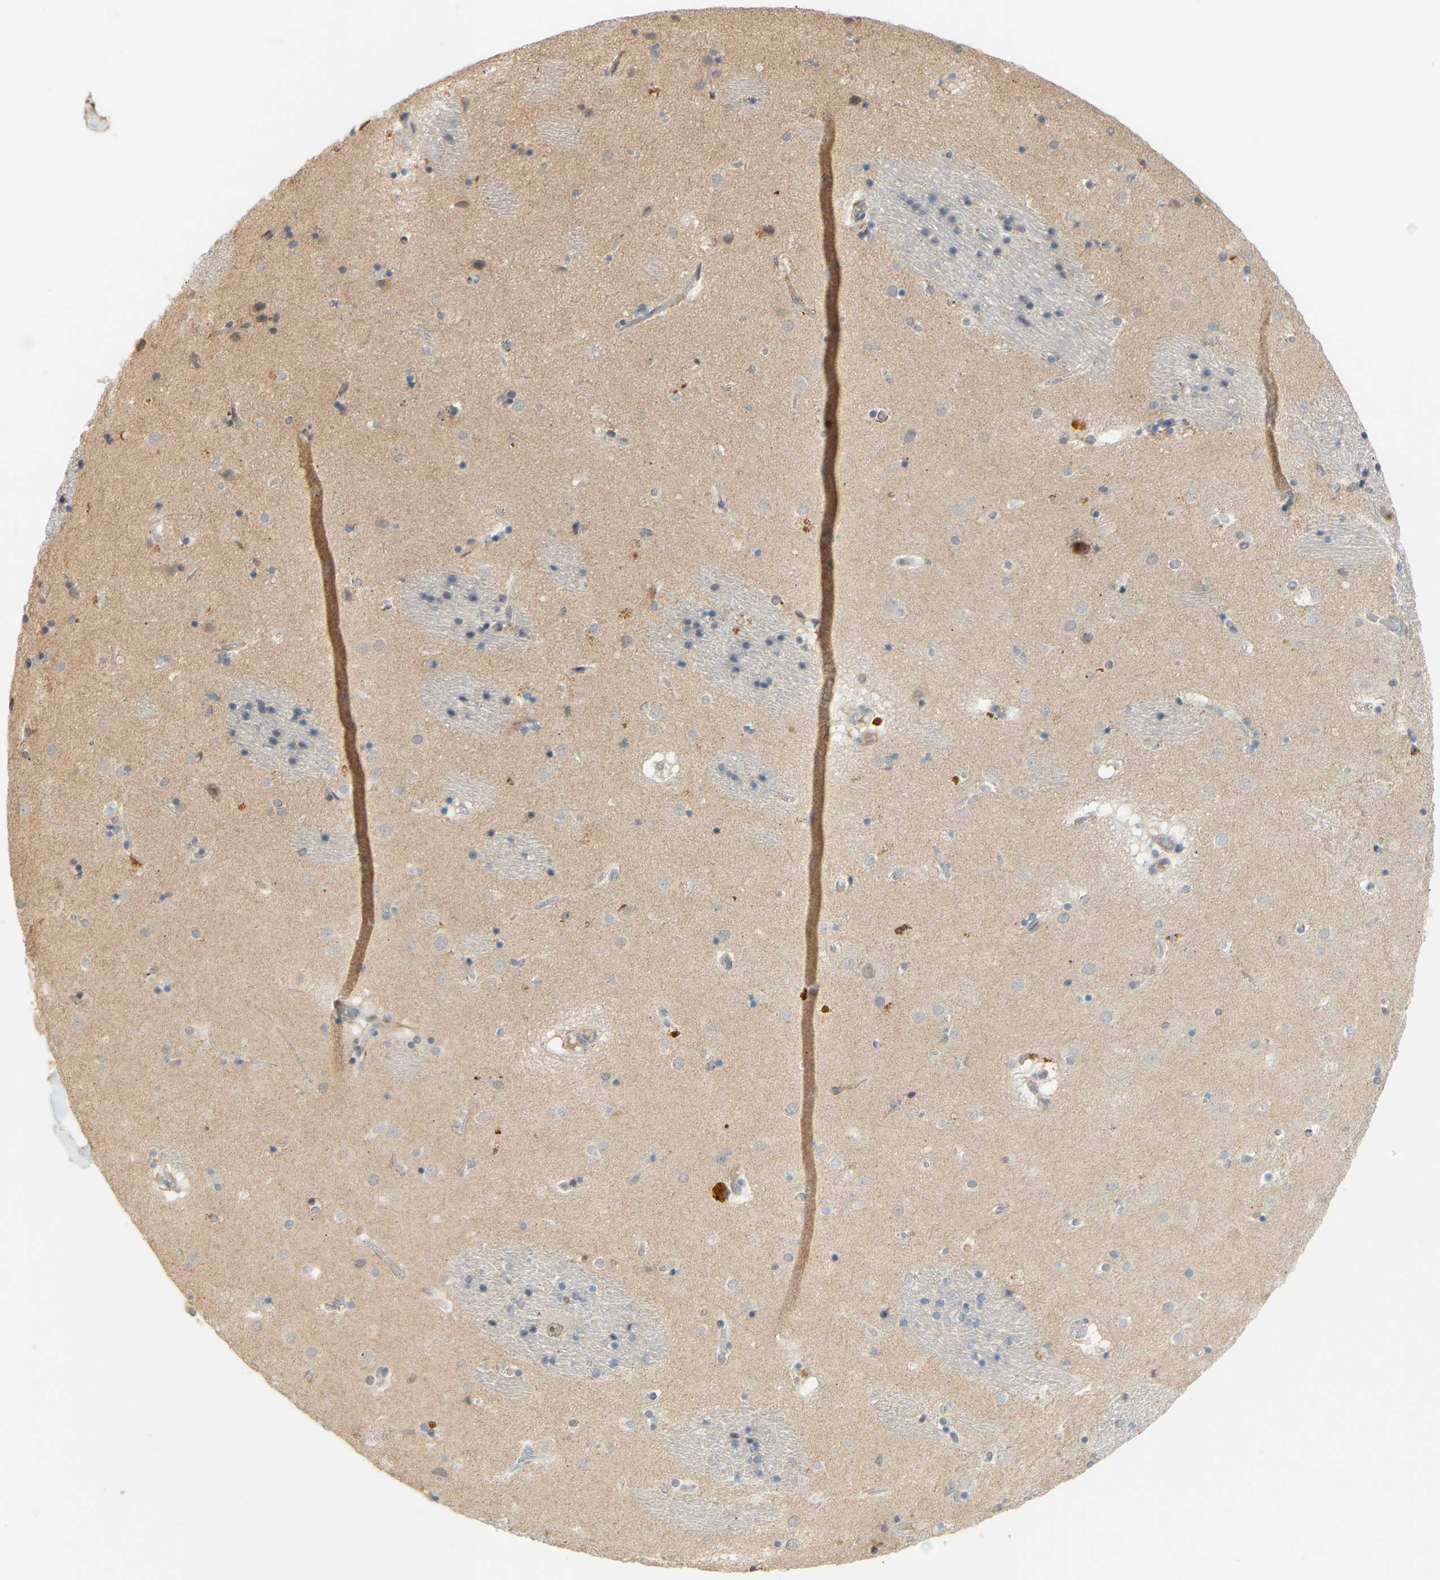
{"staining": {"intensity": "negative", "quantity": "none", "location": "none"}, "tissue": "caudate", "cell_type": "Glial cells", "image_type": "normal", "snomed": [{"axis": "morphology", "description": "Normal tissue, NOS"}, {"axis": "topography", "description": "Lateral ventricle wall"}], "caption": "This is an IHC micrograph of benign human caudate. There is no staining in glial cells.", "gene": "PTPN4", "patient": {"sex": "male", "age": 70}}